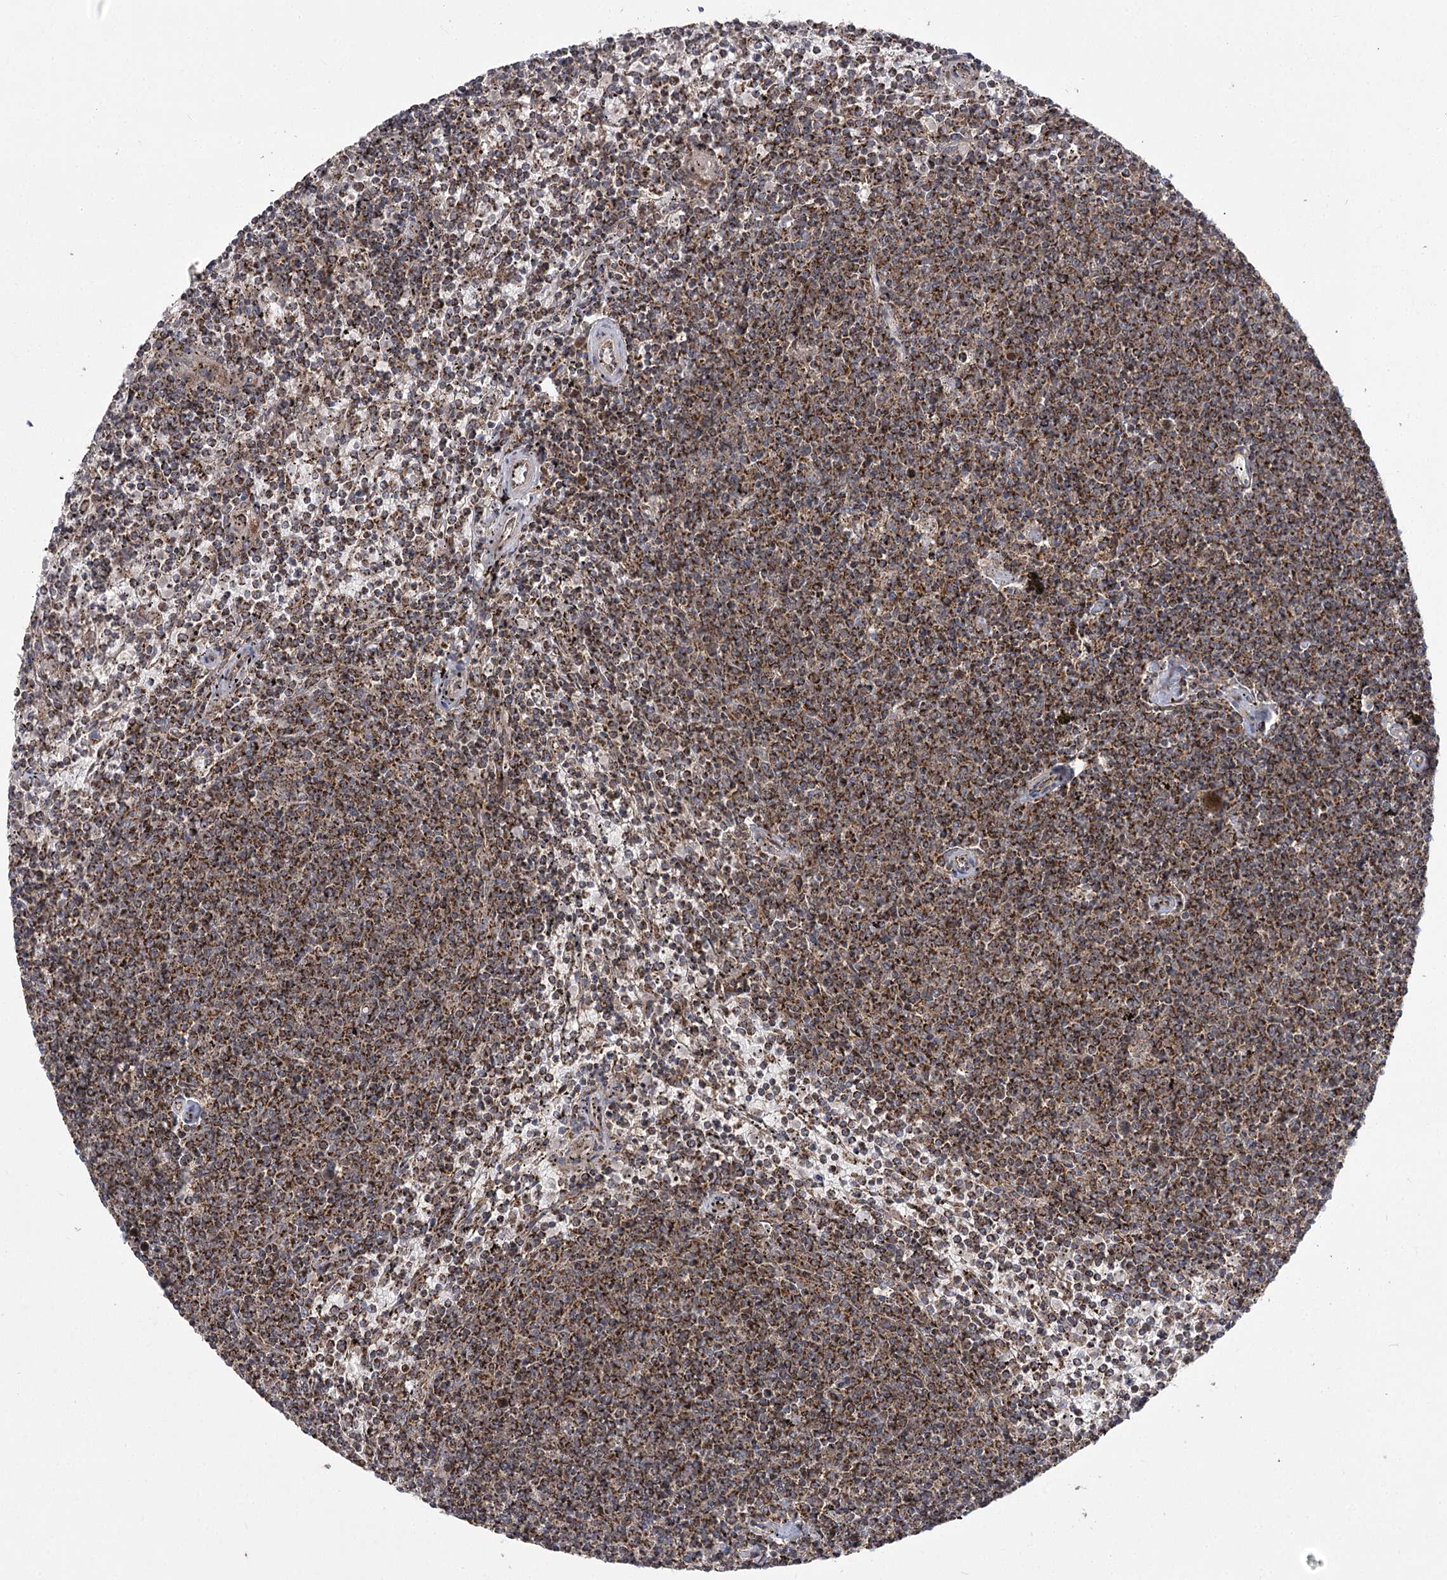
{"staining": {"intensity": "moderate", "quantity": ">75%", "location": "cytoplasmic/membranous"}, "tissue": "lymphoma", "cell_type": "Tumor cells", "image_type": "cancer", "snomed": [{"axis": "morphology", "description": "Malignant lymphoma, non-Hodgkin's type, Low grade"}, {"axis": "topography", "description": "Spleen"}], "caption": "This photomicrograph exhibits malignant lymphoma, non-Hodgkin's type (low-grade) stained with immunohistochemistry to label a protein in brown. The cytoplasmic/membranous of tumor cells show moderate positivity for the protein. Nuclei are counter-stained blue.", "gene": "SLC4A1AP", "patient": {"sex": "female", "age": 50}}